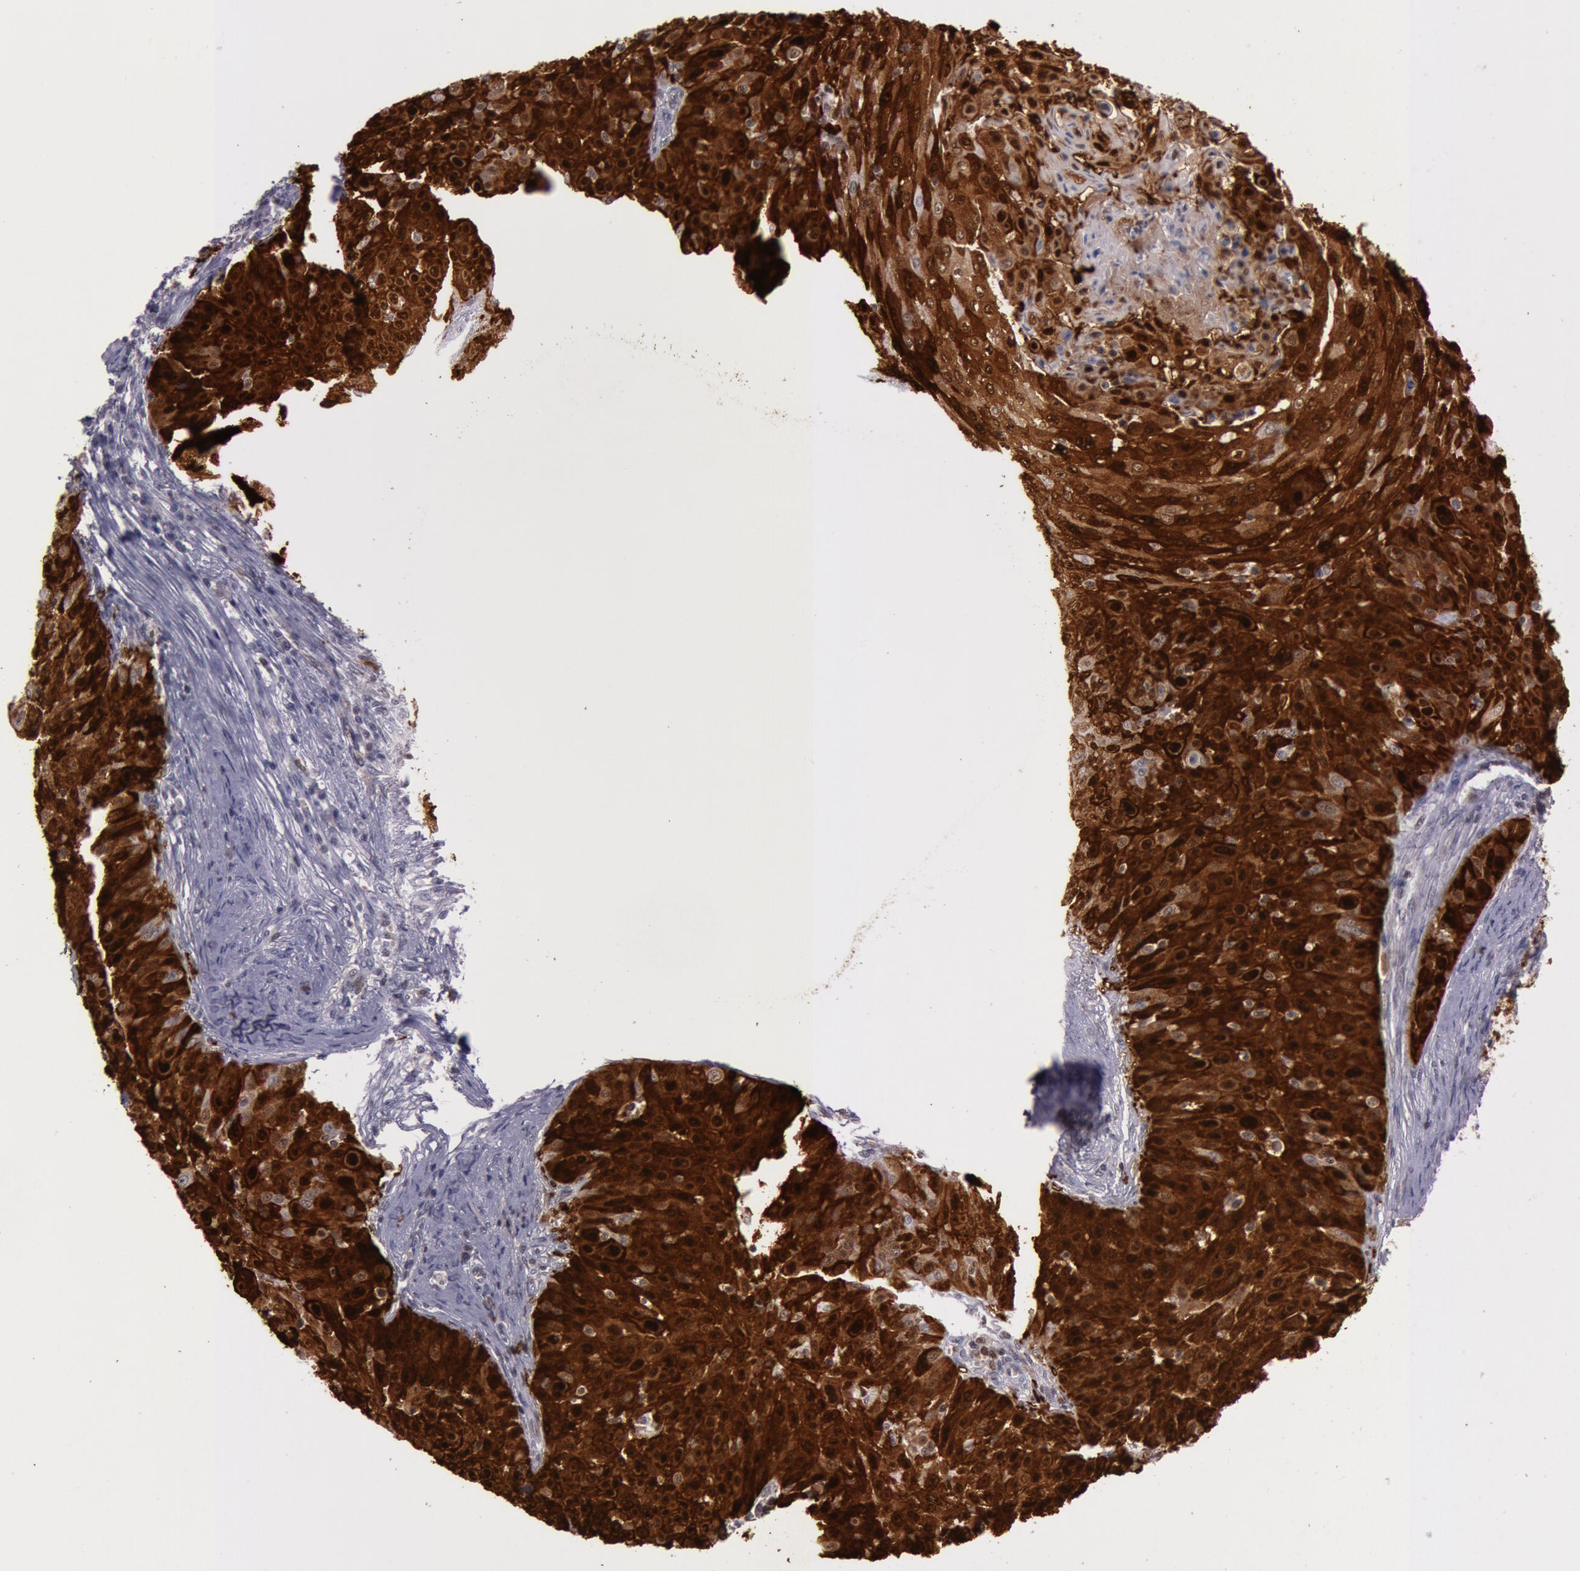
{"staining": {"intensity": "strong", "quantity": ">75%", "location": "cytoplasmic/membranous,nuclear"}, "tissue": "skin cancer", "cell_type": "Tumor cells", "image_type": "cancer", "snomed": [{"axis": "morphology", "description": "Squamous cell carcinoma, NOS"}, {"axis": "topography", "description": "Skin"}], "caption": "Brown immunohistochemical staining in human skin cancer (squamous cell carcinoma) shows strong cytoplasmic/membranous and nuclear staining in approximately >75% of tumor cells. (IHC, brightfield microscopy, high magnification).", "gene": "S100A7", "patient": {"sex": "male", "age": 82}}